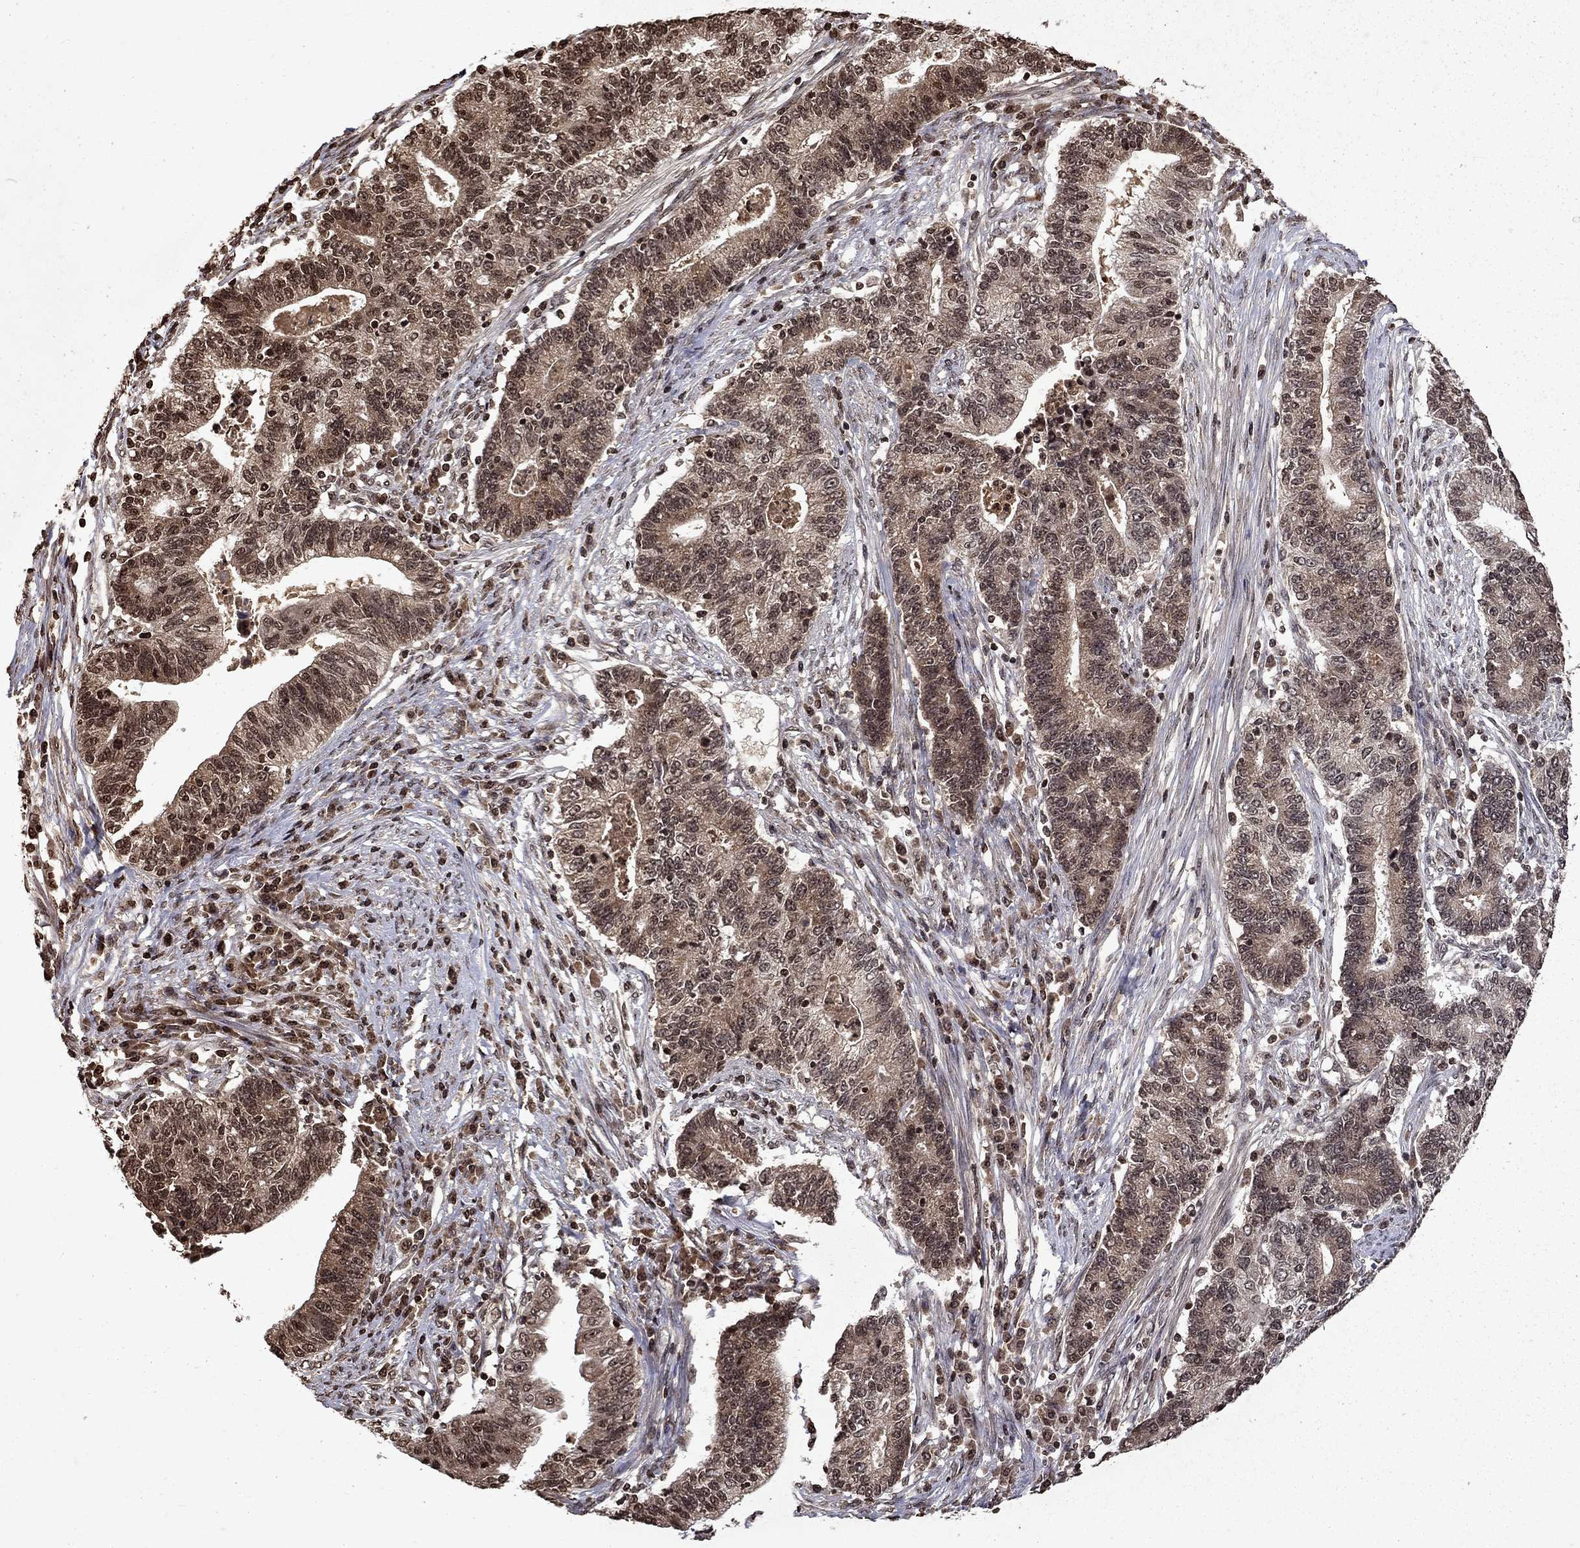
{"staining": {"intensity": "moderate", "quantity": "<25%", "location": "cytoplasmic/membranous,nuclear"}, "tissue": "endometrial cancer", "cell_type": "Tumor cells", "image_type": "cancer", "snomed": [{"axis": "morphology", "description": "Adenocarcinoma, NOS"}, {"axis": "topography", "description": "Uterus"}, {"axis": "topography", "description": "Endometrium"}], "caption": "Tumor cells demonstrate low levels of moderate cytoplasmic/membranous and nuclear staining in approximately <25% of cells in adenocarcinoma (endometrial).", "gene": "PIN4", "patient": {"sex": "female", "age": 54}}